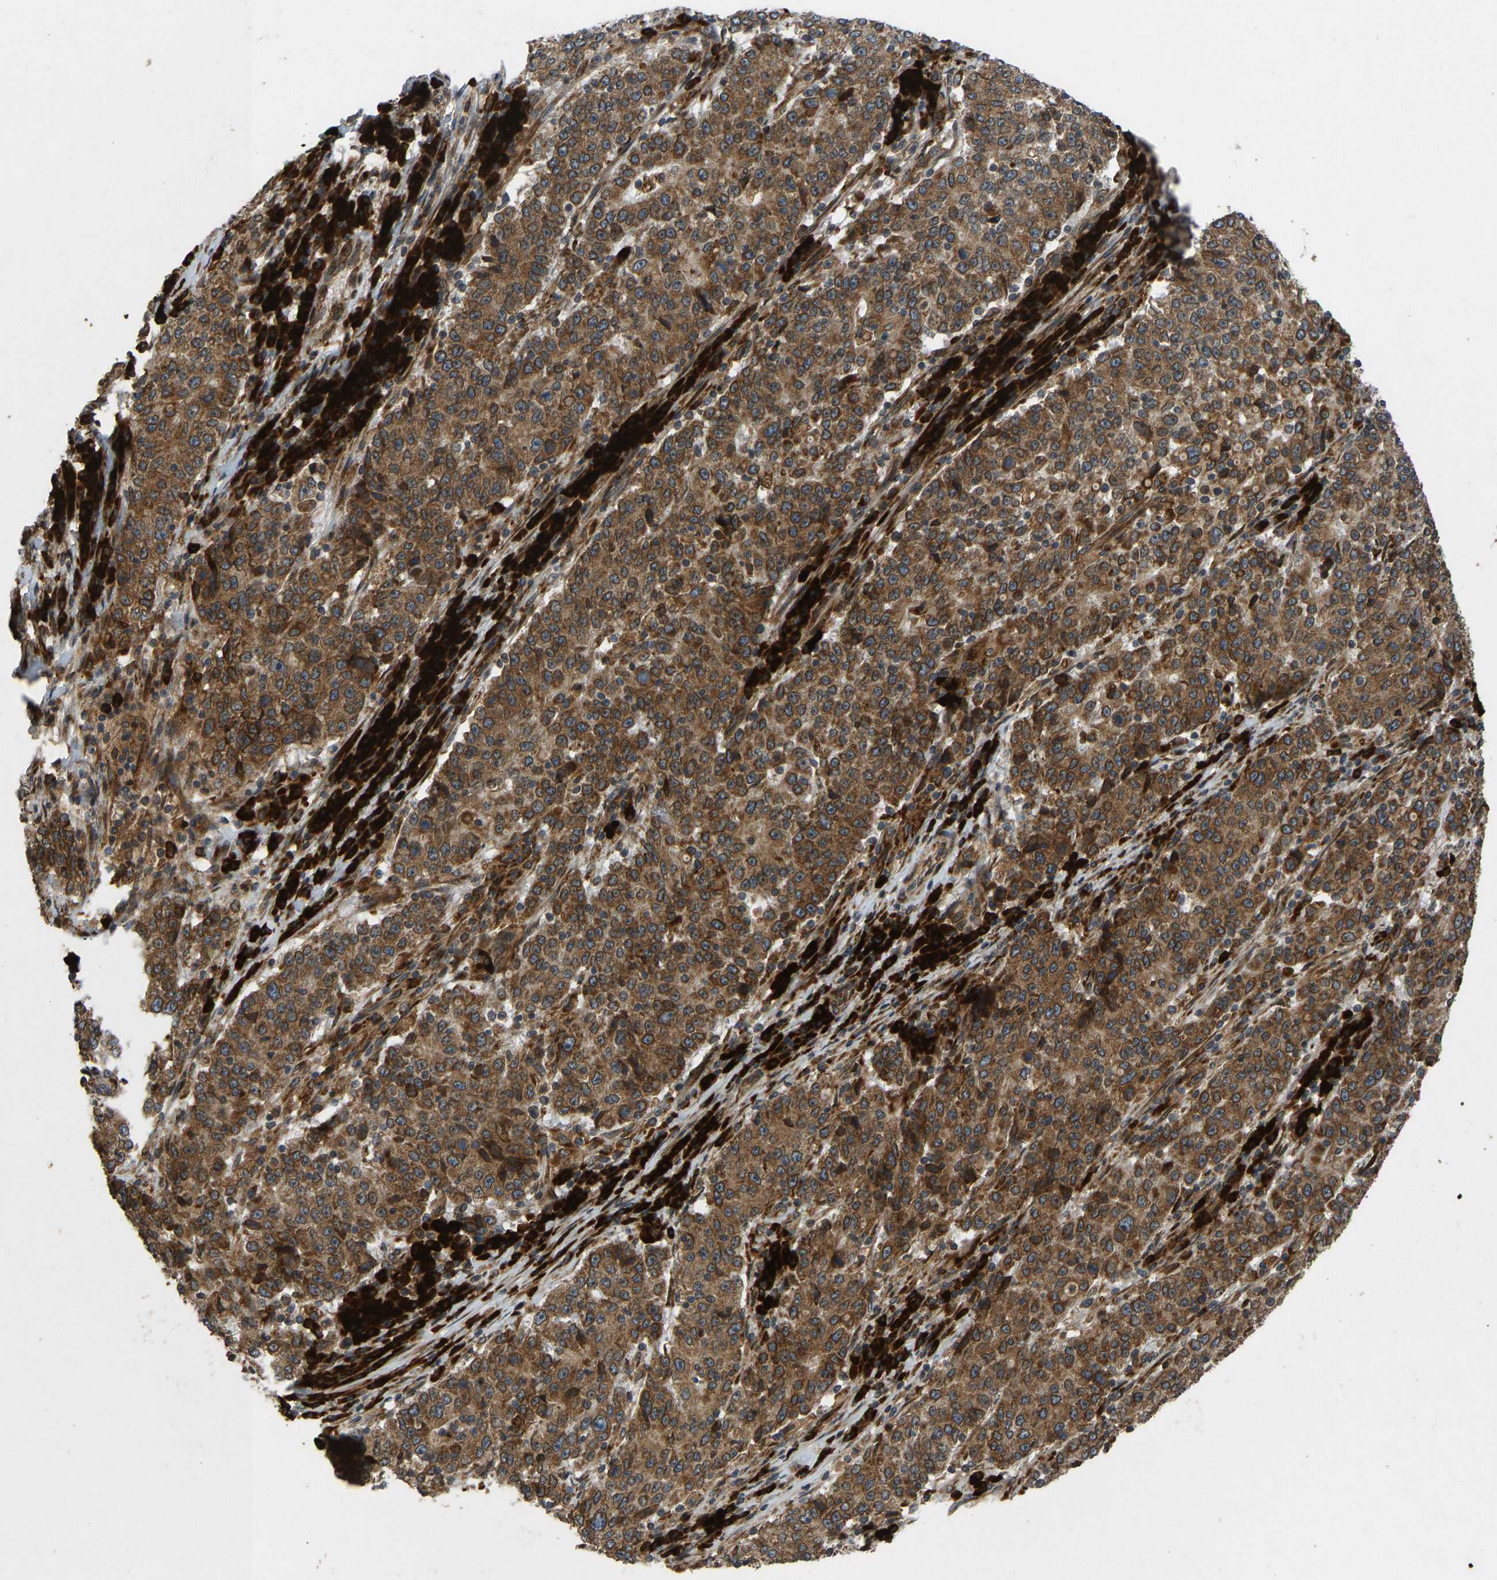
{"staining": {"intensity": "strong", "quantity": ">75%", "location": "cytoplasmic/membranous"}, "tissue": "stomach cancer", "cell_type": "Tumor cells", "image_type": "cancer", "snomed": [{"axis": "morphology", "description": "Adenocarcinoma, NOS"}, {"axis": "topography", "description": "Stomach"}], "caption": "DAB immunohistochemical staining of human stomach adenocarcinoma demonstrates strong cytoplasmic/membranous protein staining in approximately >75% of tumor cells. Using DAB (3,3'-diaminobenzidine) (brown) and hematoxylin (blue) stains, captured at high magnification using brightfield microscopy.", "gene": "RPN2", "patient": {"sex": "male", "age": 59}}